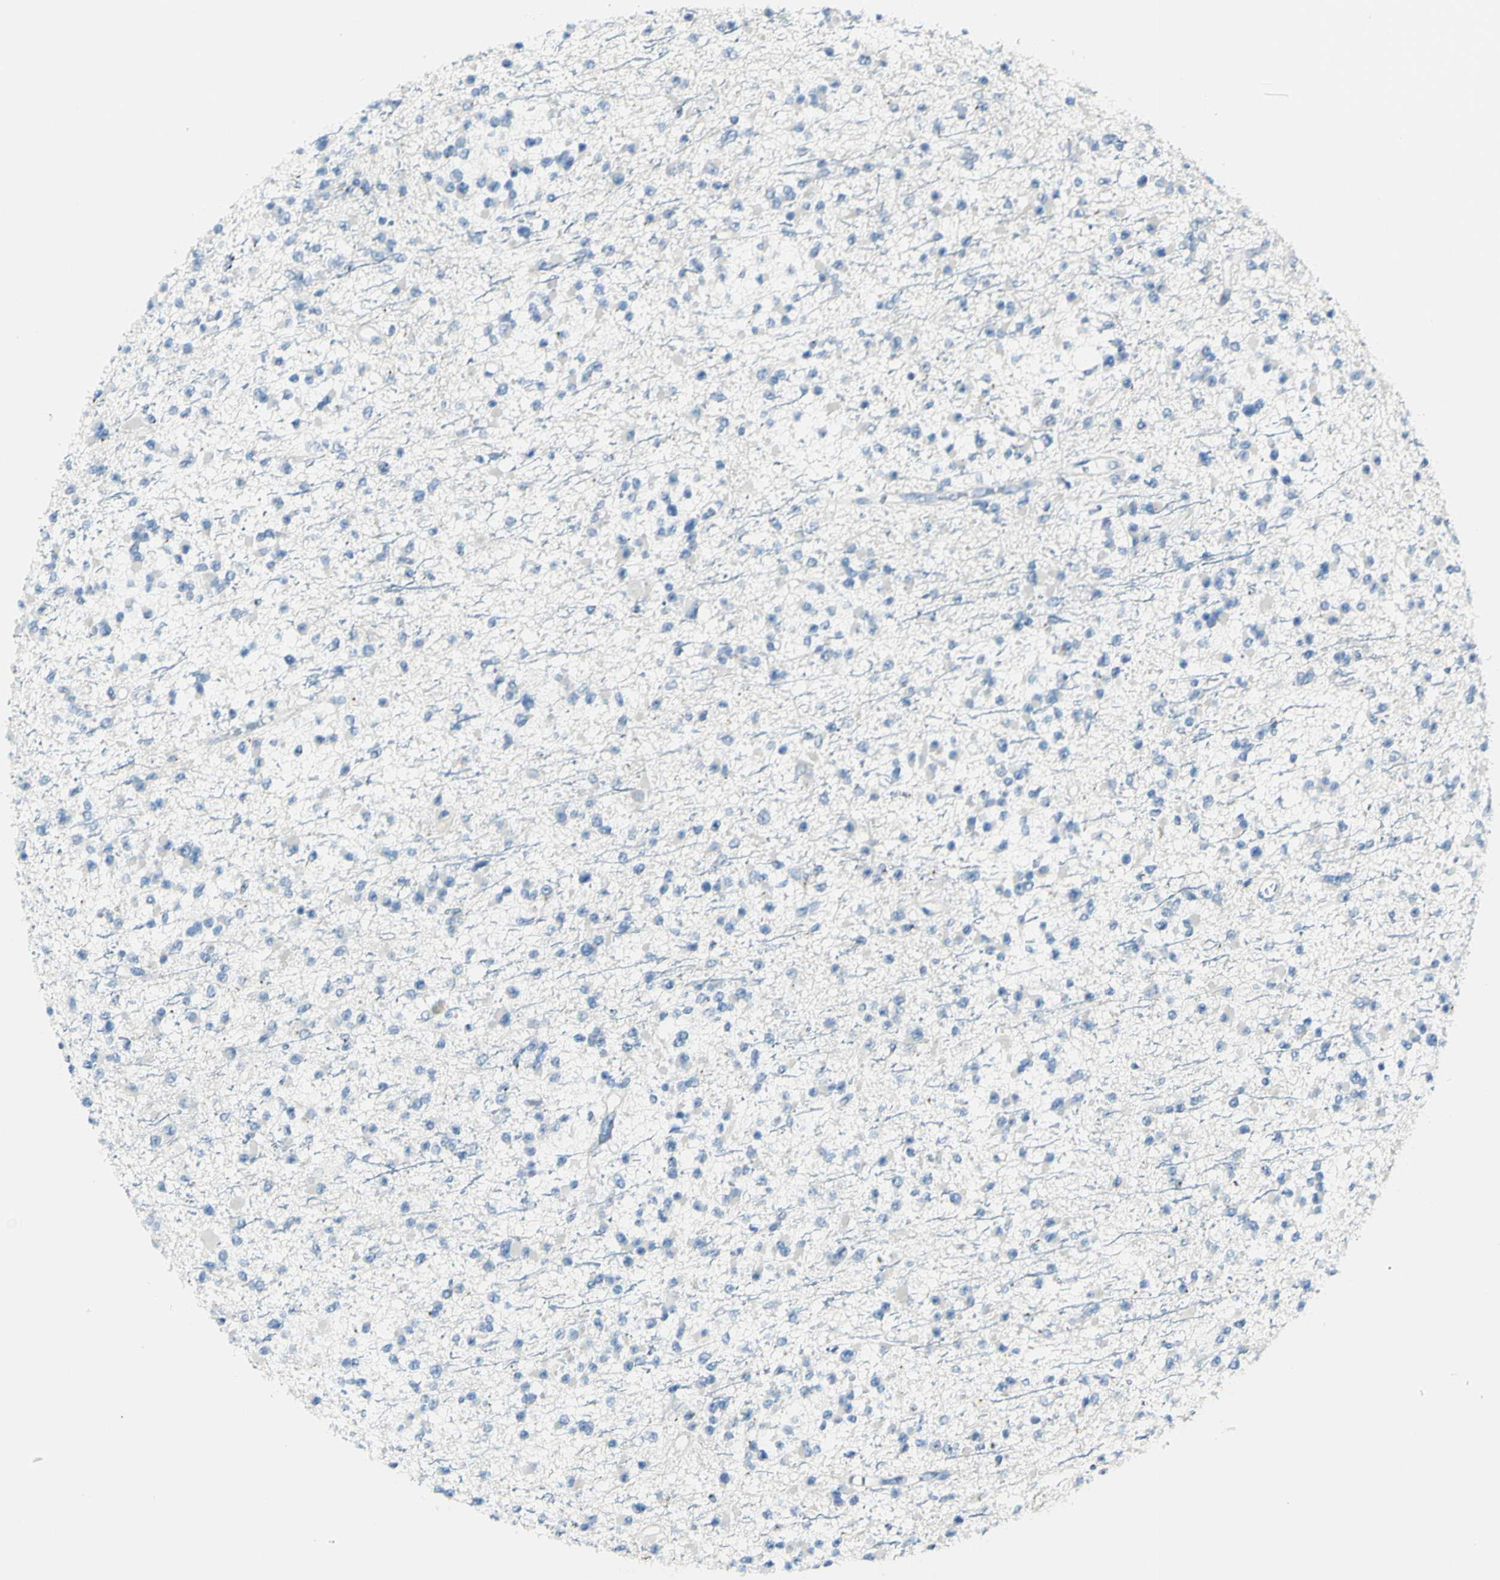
{"staining": {"intensity": "negative", "quantity": "none", "location": "none"}, "tissue": "glioma", "cell_type": "Tumor cells", "image_type": "cancer", "snomed": [{"axis": "morphology", "description": "Glioma, malignant, Low grade"}, {"axis": "topography", "description": "Brain"}], "caption": "Malignant glioma (low-grade) was stained to show a protein in brown. There is no significant positivity in tumor cells. Nuclei are stained in blue.", "gene": "B4GALT1", "patient": {"sex": "female", "age": 22}}